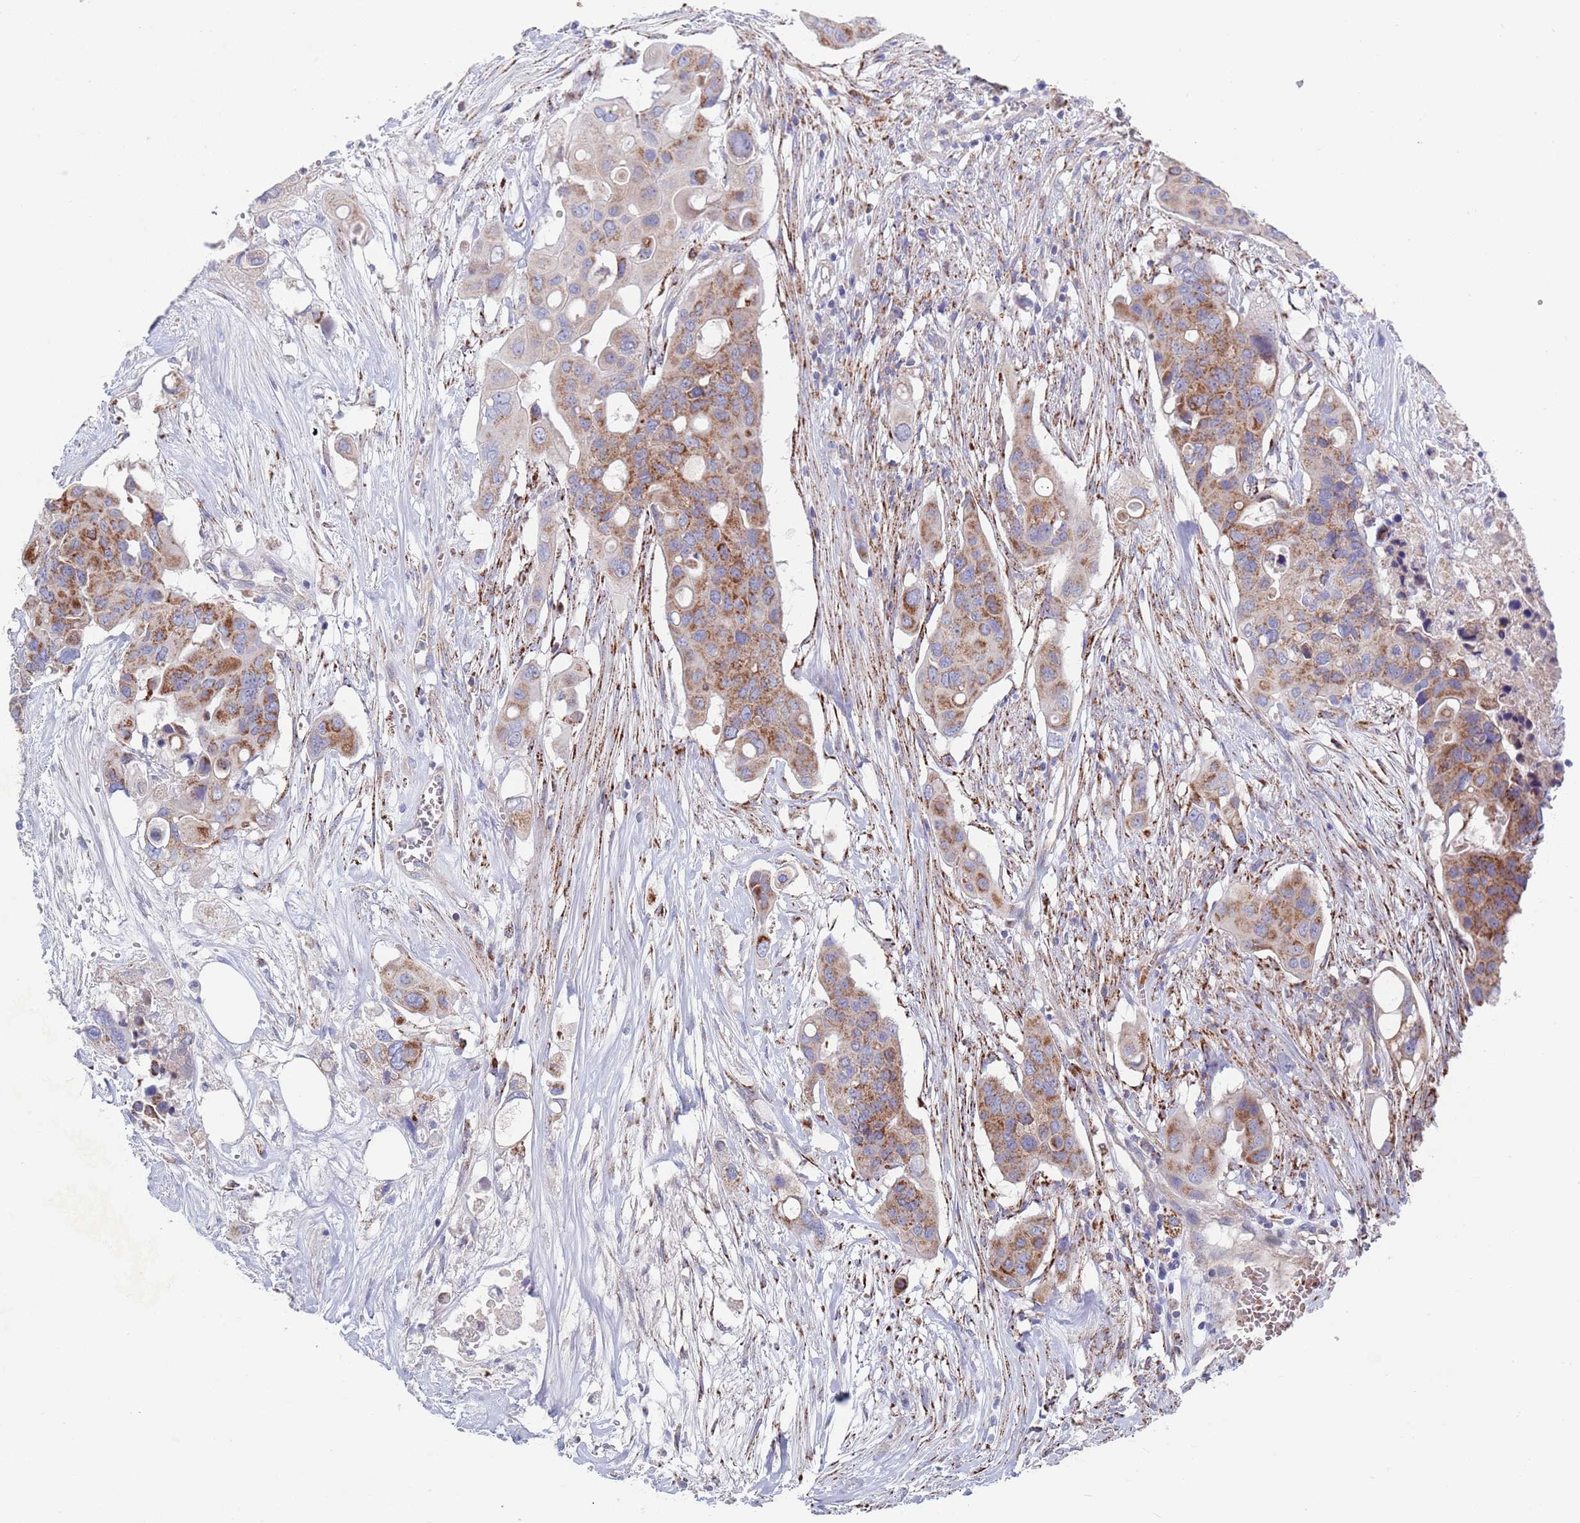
{"staining": {"intensity": "moderate", "quantity": ">75%", "location": "cytoplasmic/membranous"}, "tissue": "colorectal cancer", "cell_type": "Tumor cells", "image_type": "cancer", "snomed": [{"axis": "morphology", "description": "Adenocarcinoma, NOS"}, {"axis": "topography", "description": "Colon"}], "caption": "Protein analysis of adenocarcinoma (colorectal) tissue reveals moderate cytoplasmic/membranous positivity in approximately >75% of tumor cells. The protein of interest is shown in brown color, while the nuclei are stained blue.", "gene": "CHCHD6", "patient": {"sex": "male", "age": 77}}